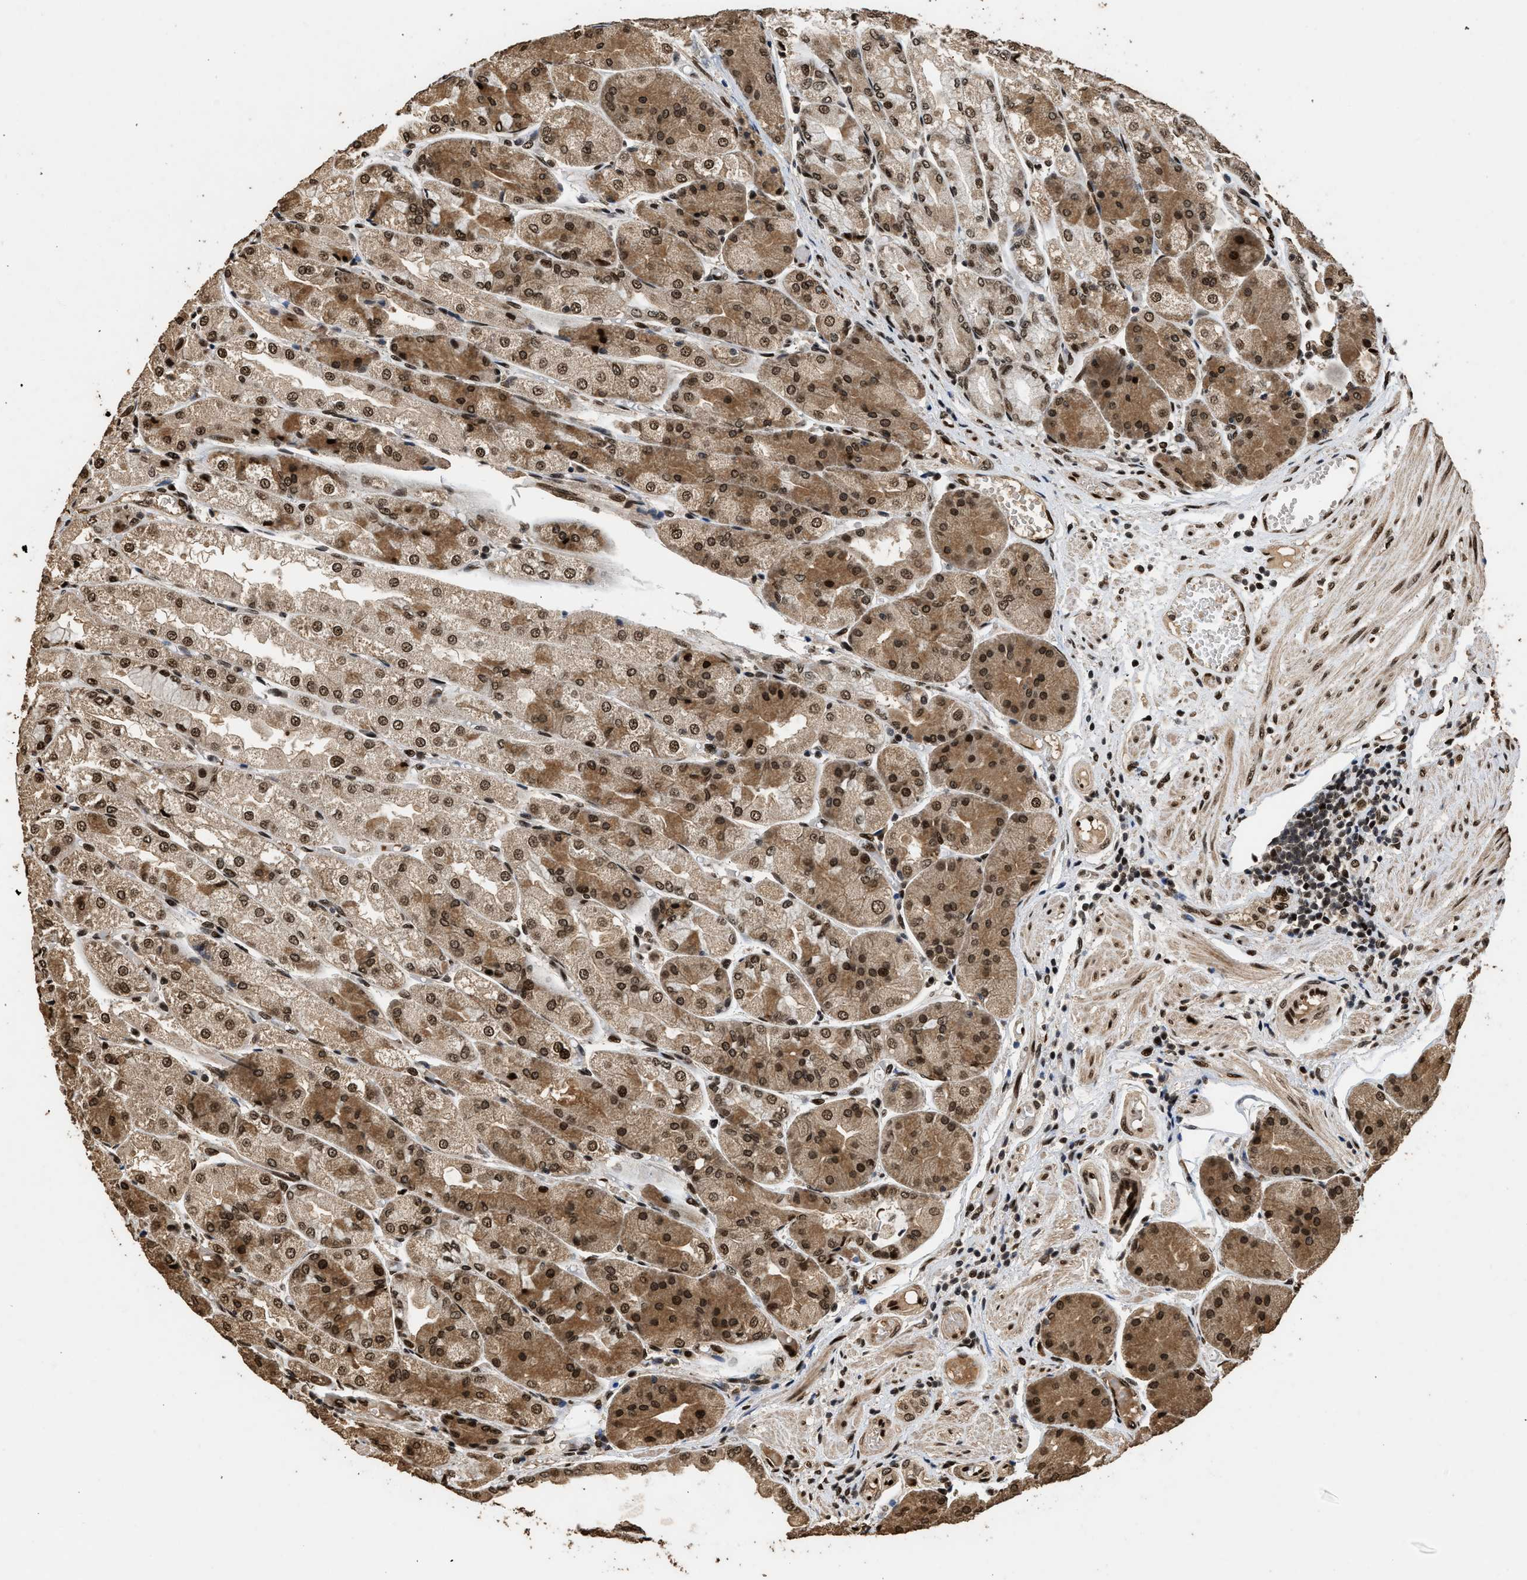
{"staining": {"intensity": "strong", "quantity": ">75%", "location": "cytoplasmic/membranous,nuclear"}, "tissue": "stomach", "cell_type": "Glandular cells", "image_type": "normal", "snomed": [{"axis": "morphology", "description": "Normal tissue, NOS"}, {"axis": "topography", "description": "Stomach, upper"}], "caption": "A high amount of strong cytoplasmic/membranous,nuclear positivity is appreciated in about >75% of glandular cells in unremarkable stomach.", "gene": "PPP4R3B", "patient": {"sex": "male", "age": 72}}